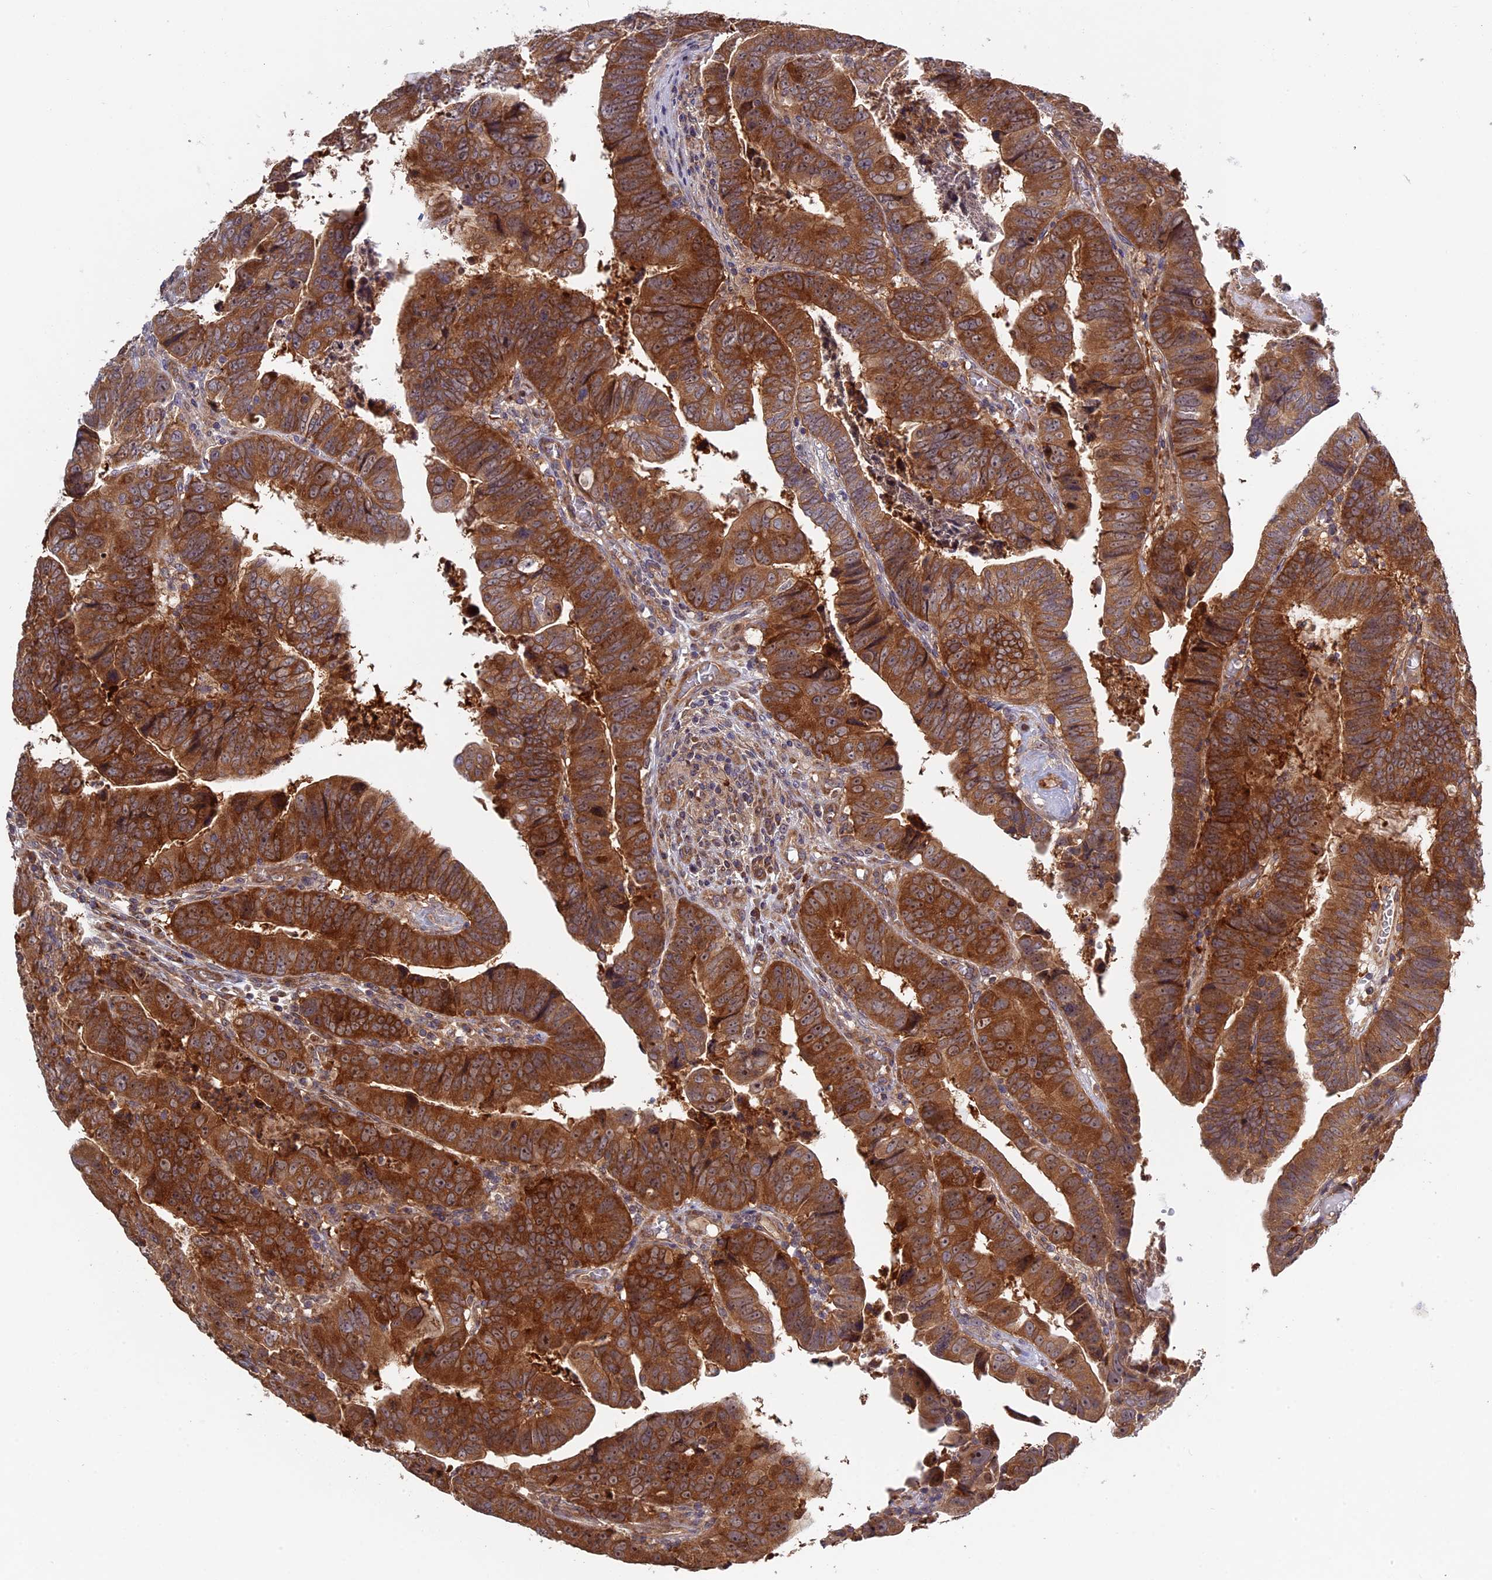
{"staining": {"intensity": "strong", "quantity": ">75%", "location": "cytoplasmic/membranous,nuclear"}, "tissue": "colorectal cancer", "cell_type": "Tumor cells", "image_type": "cancer", "snomed": [{"axis": "morphology", "description": "Normal tissue, NOS"}, {"axis": "morphology", "description": "Adenocarcinoma, NOS"}, {"axis": "topography", "description": "Rectum"}], "caption": "Strong cytoplasmic/membranous and nuclear positivity for a protein is identified in about >75% of tumor cells of colorectal cancer (adenocarcinoma) using IHC.", "gene": "FERMT1", "patient": {"sex": "female", "age": 65}}